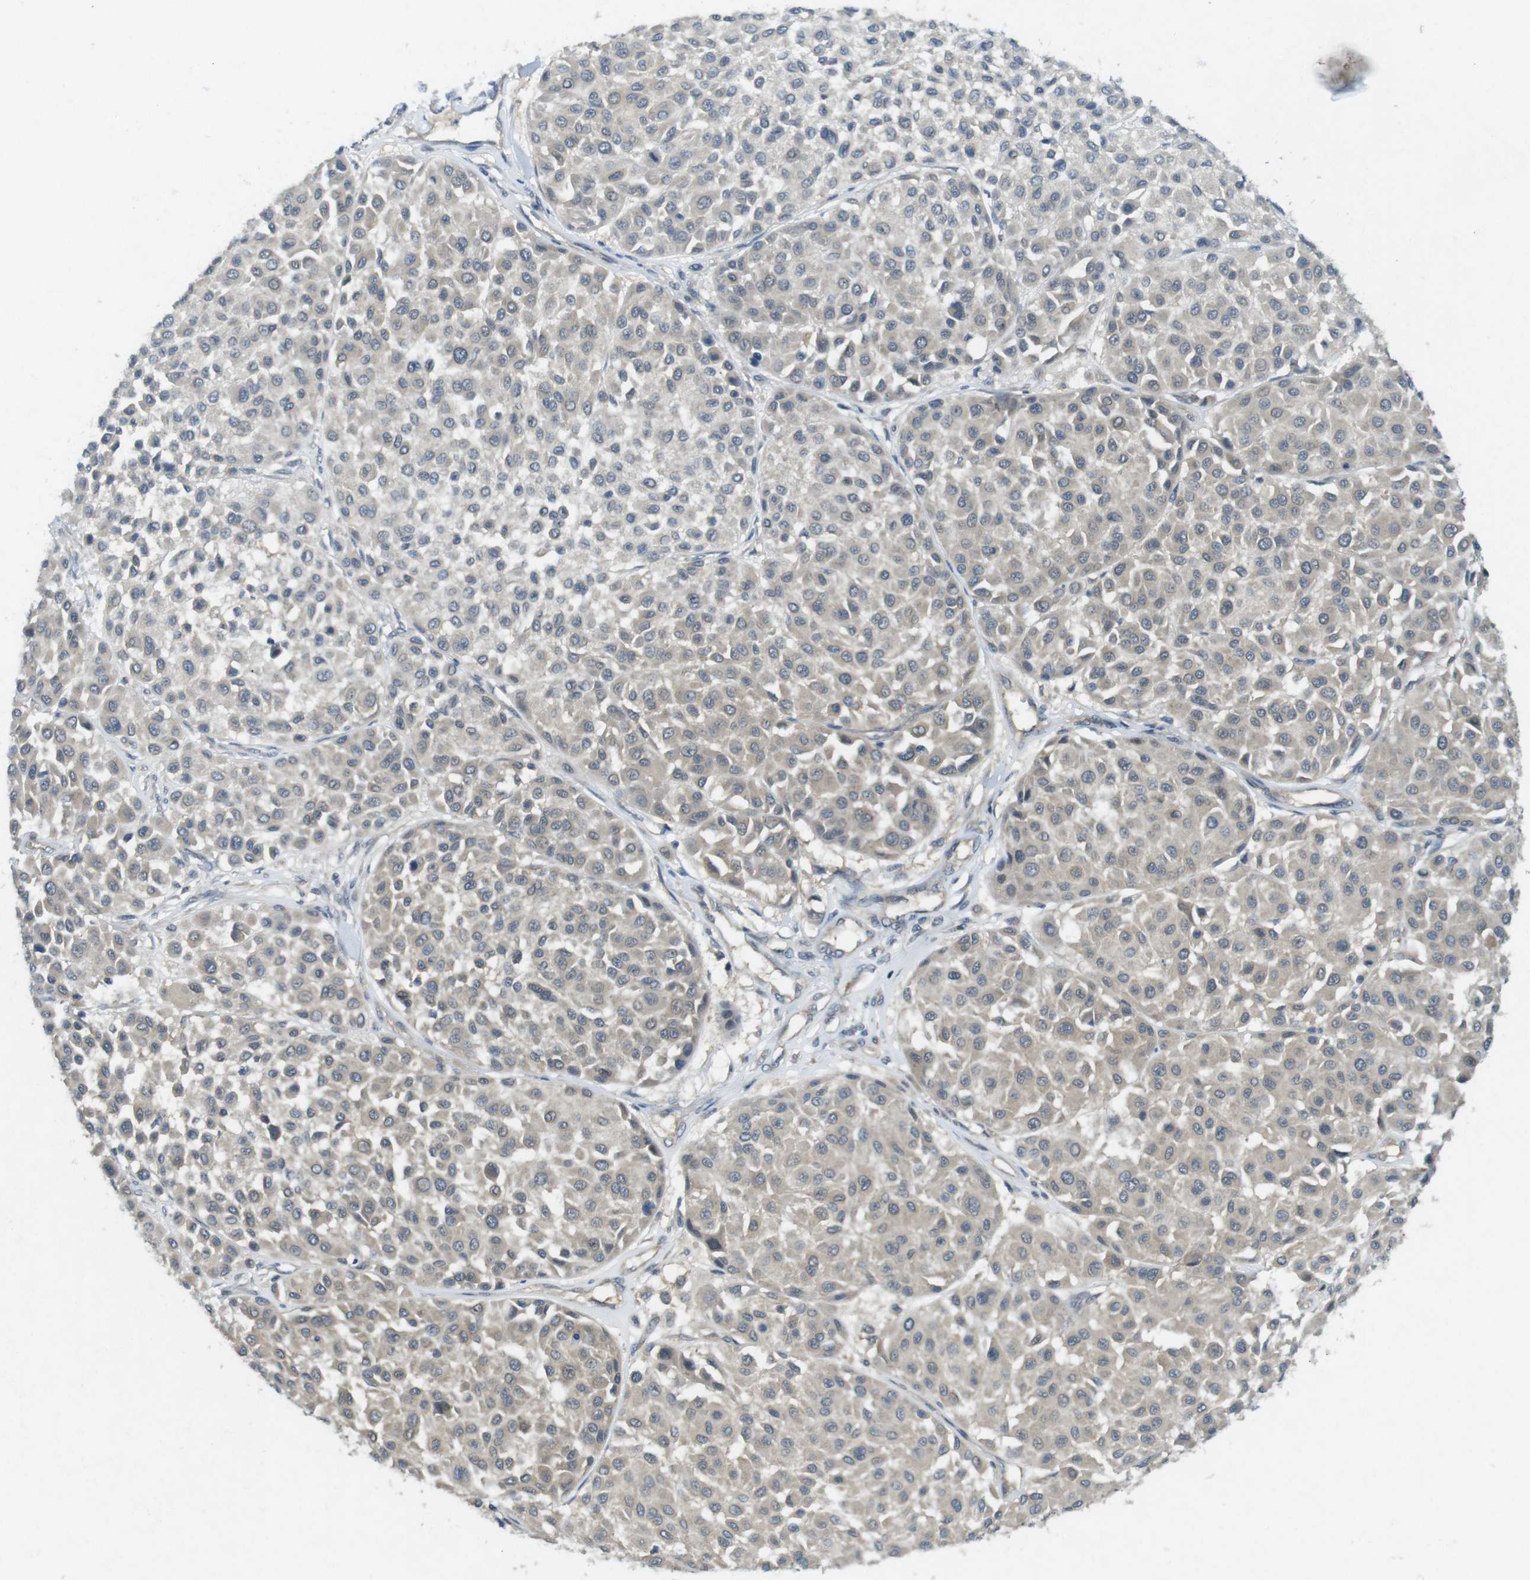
{"staining": {"intensity": "negative", "quantity": "none", "location": "none"}, "tissue": "melanoma", "cell_type": "Tumor cells", "image_type": "cancer", "snomed": [{"axis": "morphology", "description": "Malignant melanoma, Metastatic site"}, {"axis": "topography", "description": "Soft tissue"}], "caption": "Tumor cells show no significant protein expression in malignant melanoma (metastatic site). Brightfield microscopy of IHC stained with DAB (3,3'-diaminobenzidine) (brown) and hematoxylin (blue), captured at high magnification.", "gene": "SUGT1", "patient": {"sex": "male", "age": 41}}